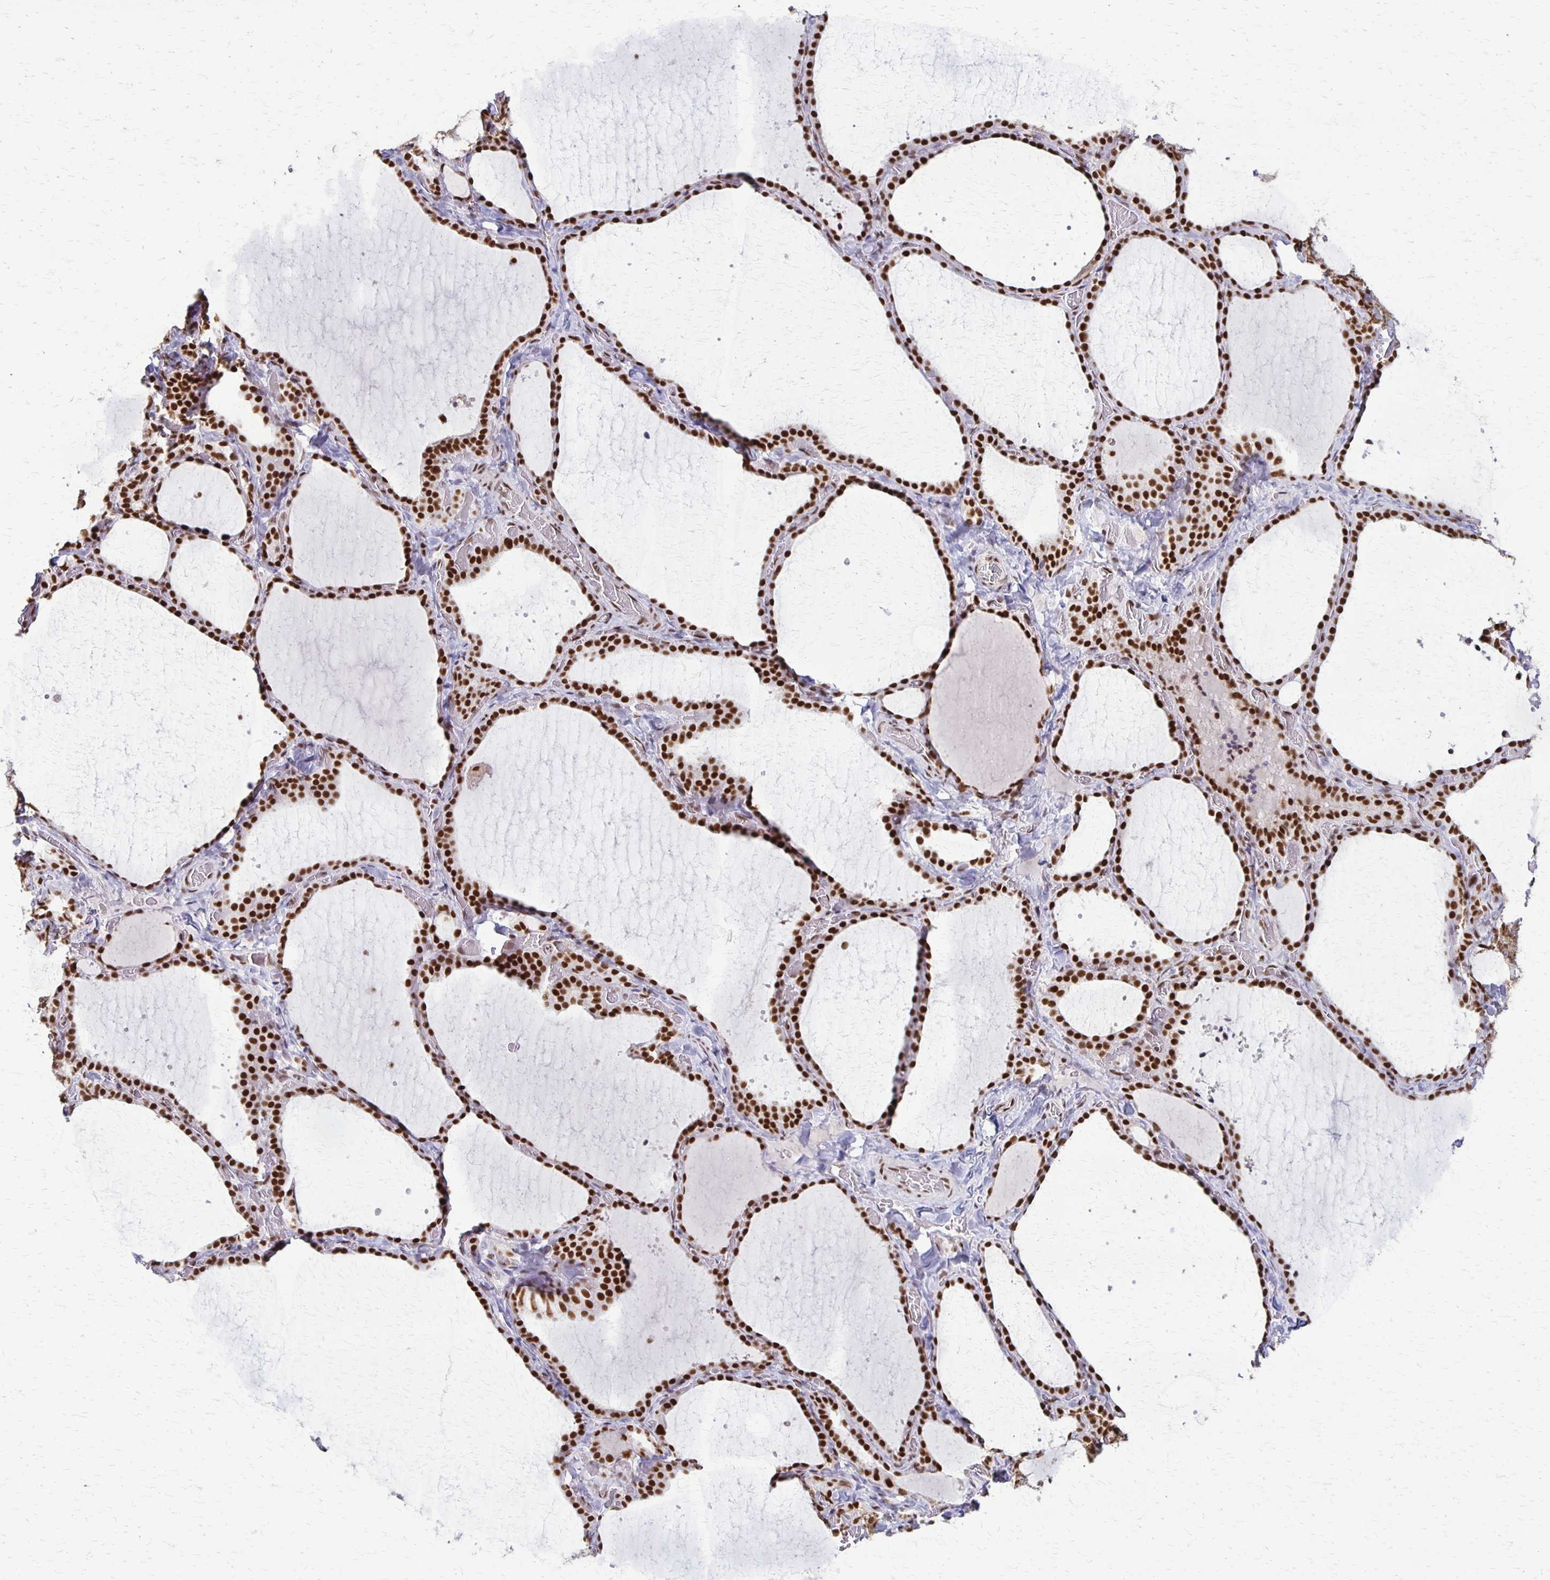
{"staining": {"intensity": "strong", "quantity": ">75%", "location": "nuclear"}, "tissue": "thyroid gland", "cell_type": "Glandular cells", "image_type": "normal", "snomed": [{"axis": "morphology", "description": "Normal tissue, NOS"}, {"axis": "topography", "description": "Thyroid gland"}], "caption": "Immunohistochemical staining of benign human thyroid gland shows >75% levels of strong nuclear protein positivity in about >75% of glandular cells.", "gene": "XRCC6", "patient": {"sex": "female", "age": 22}}